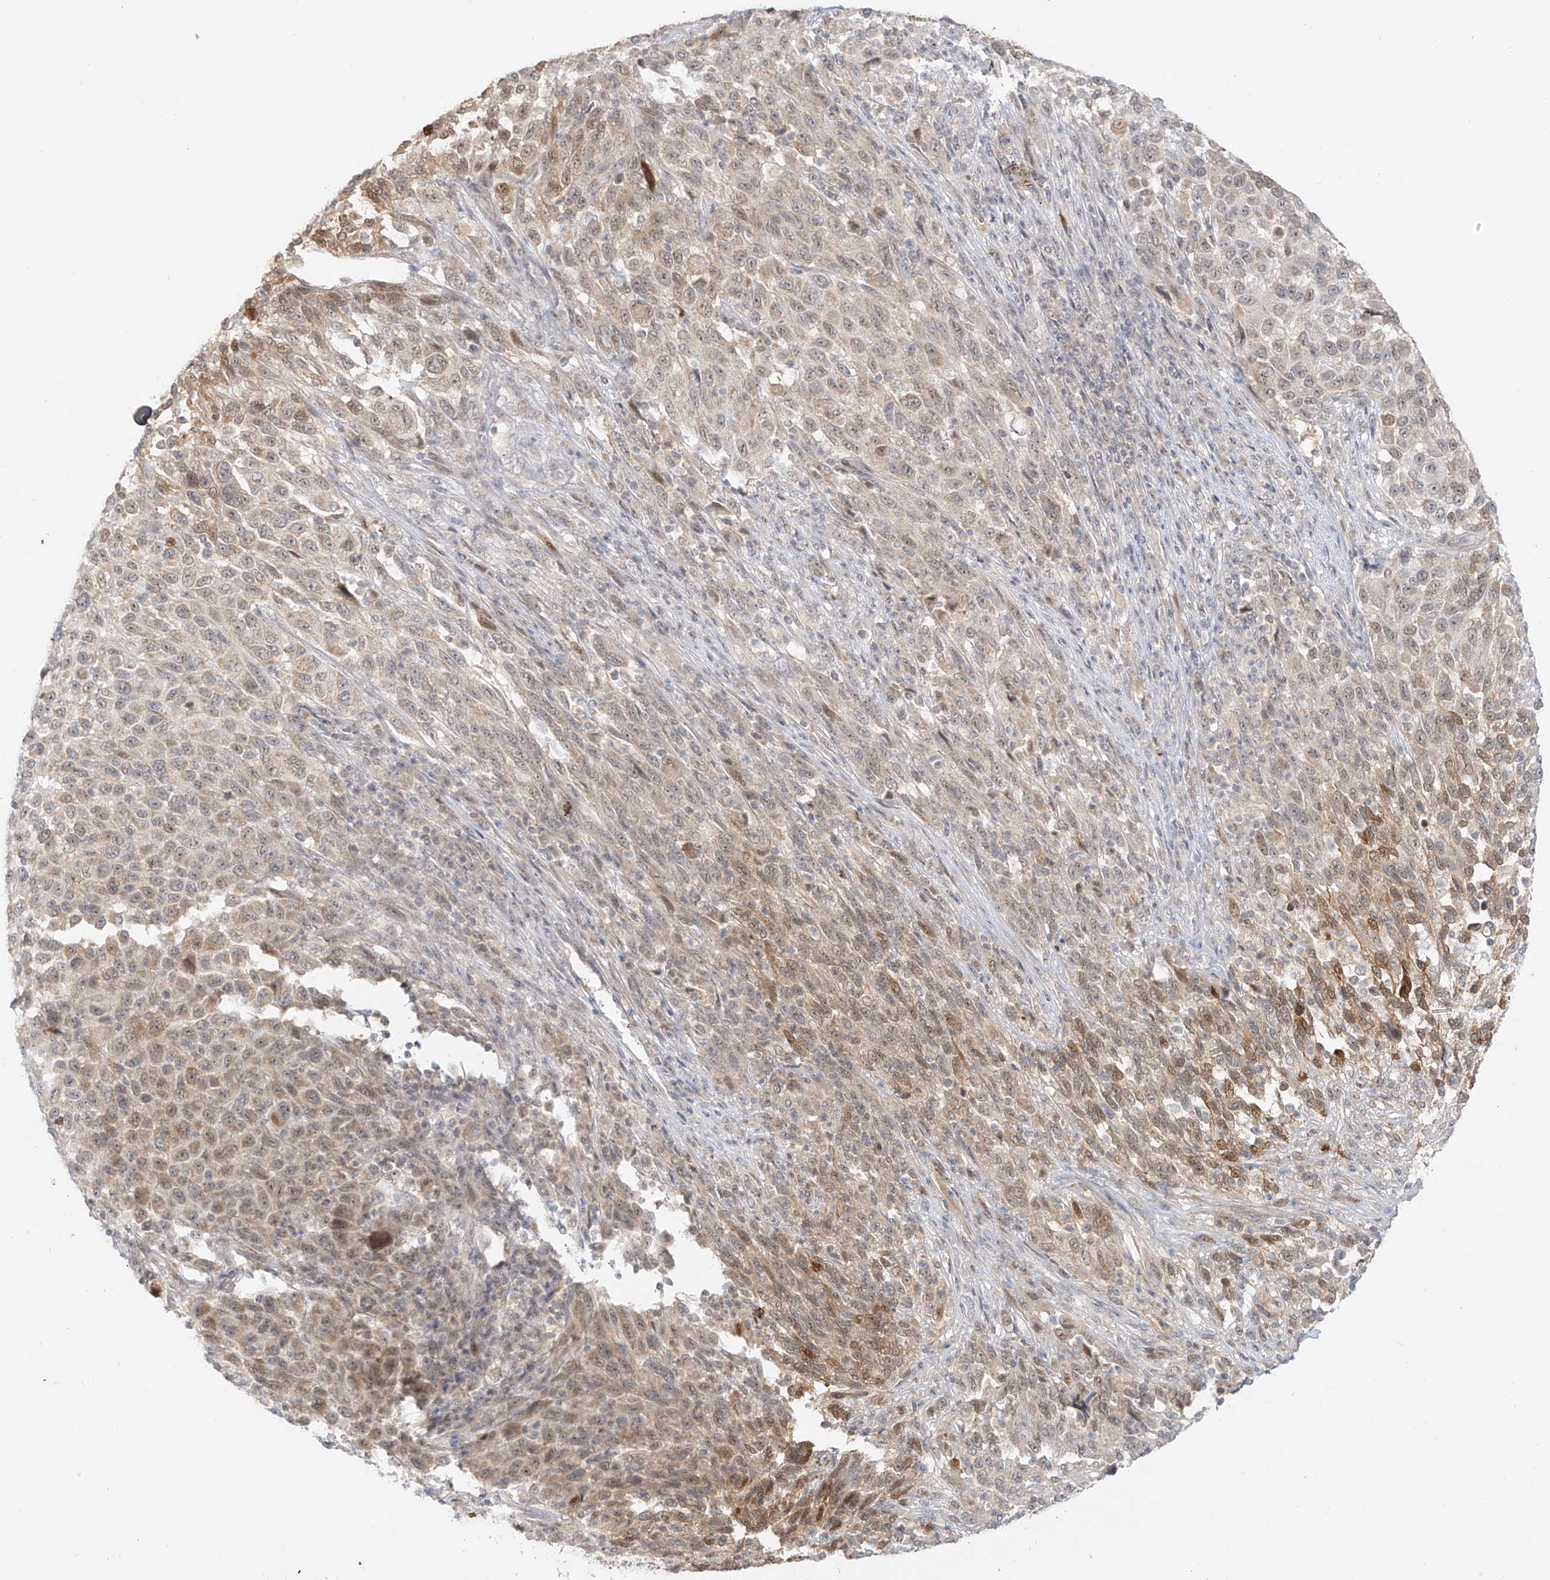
{"staining": {"intensity": "weak", "quantity": "25%-75%", "location": "cytoplasmic/membranous"}, "tissue": "melanoma", "cell_type": "Tumor cells", "image_type": "cancer", "snomed": [{"axis": "morphology", "description": "Malignant melanoma, Metastatic site"}, {"axis": "topography", "description": "Lymph node"}], "caption": "Melanoma tissue displays weak cytoplasmic/membranous expression in about 25%-75% of tumor cells", "gene": "MIPEP", "patient": {"sex": "male", "age": 61}}